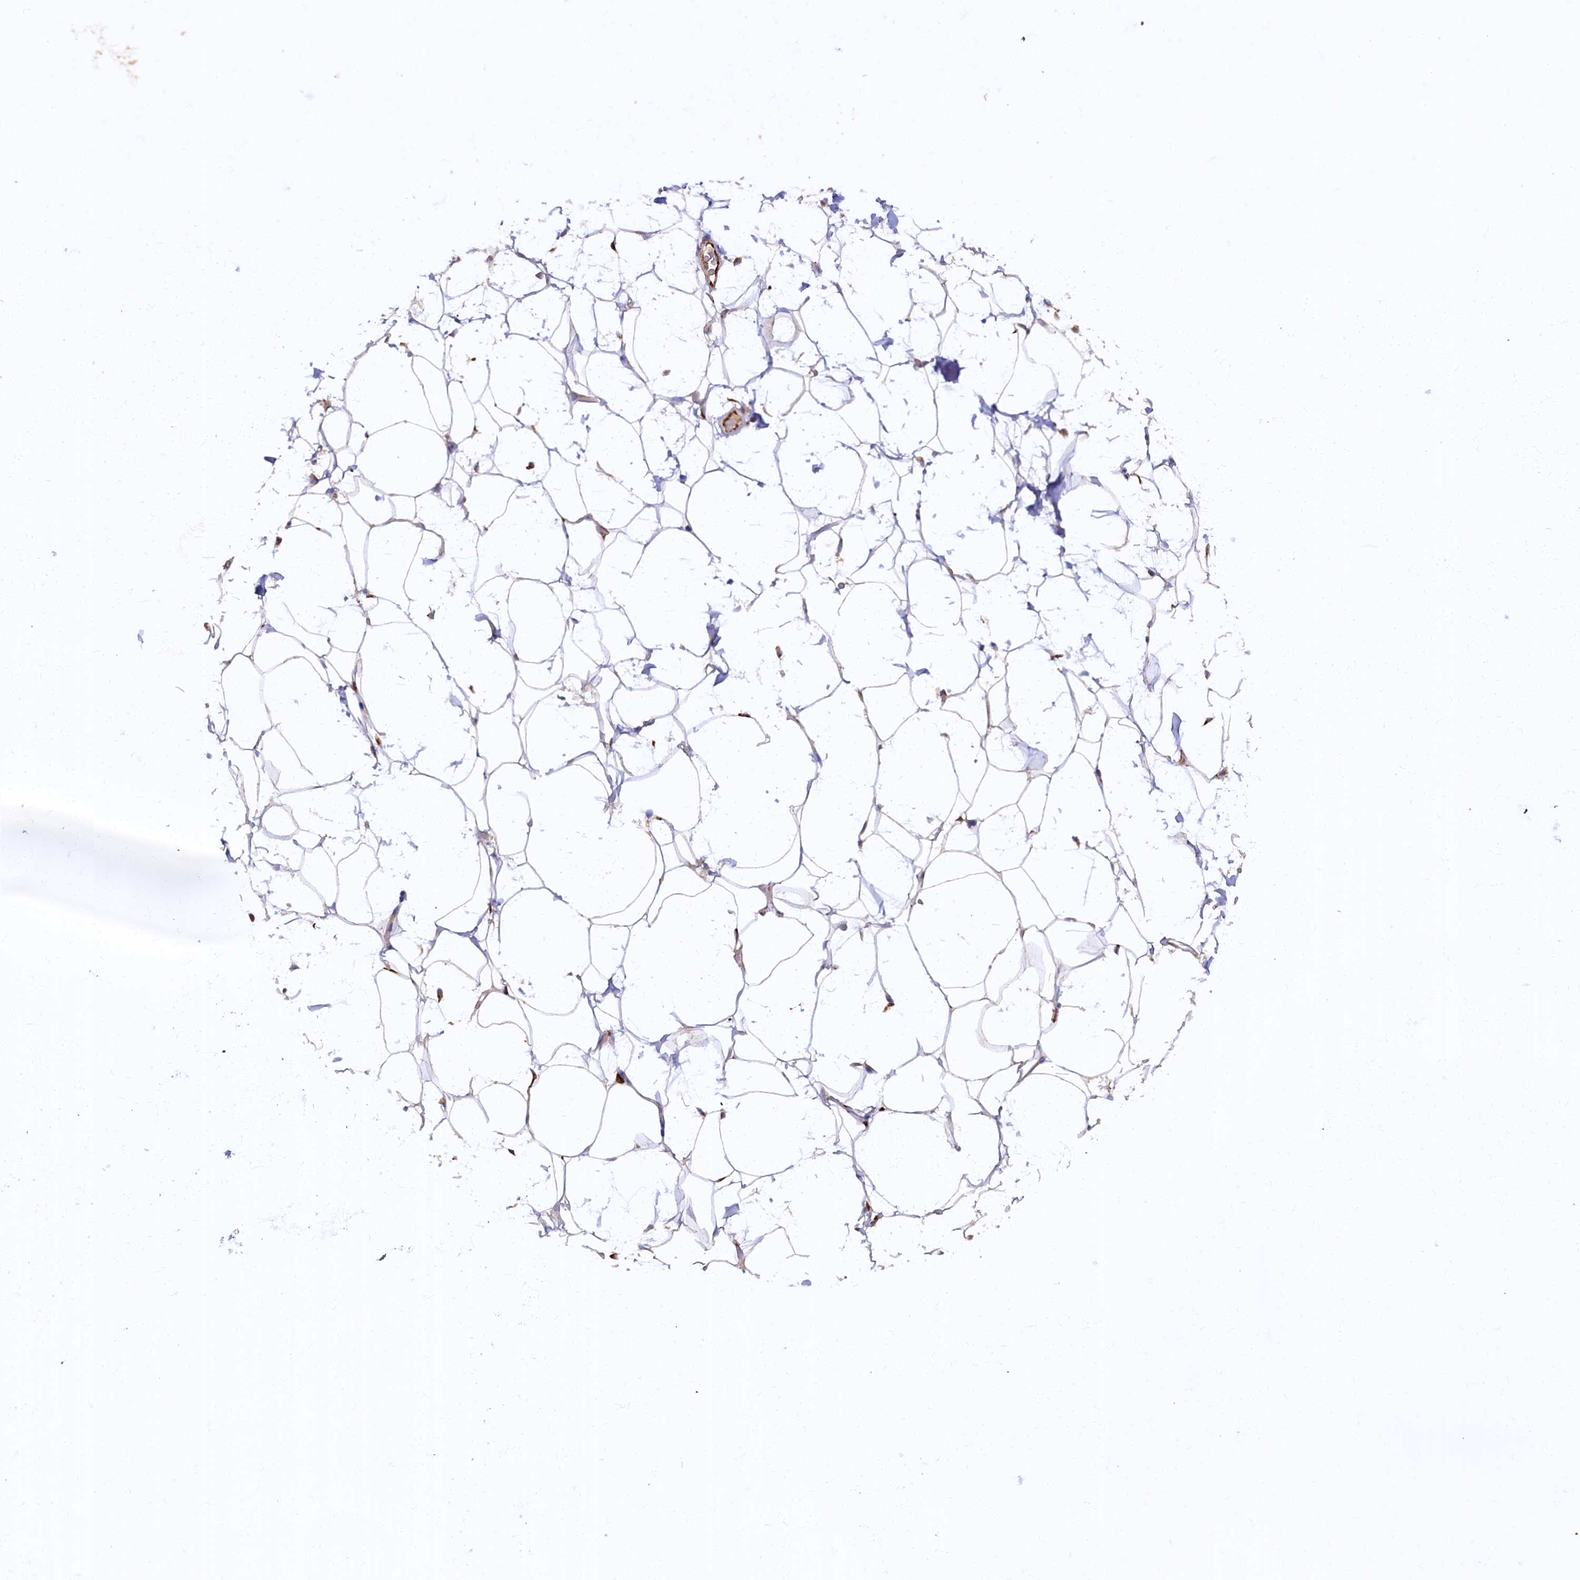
{"staining": {"intensity": "negative", "quantity": "none", "location": "none"}, "tissue": "adipose tissue", "cell_type": "Adipocytes", "image_type": "normal", "snomed": [{"axis": "morphology", "description": "Normal tissue, NOS"}, {"axis": "topography", "description": "Breast"}], "caption": "Adipocytes are negative for brown protein staining in normal adipose tissue. (DAB IHC with hematoxylin counter stain).", "gene": "ARL11", "patient": {"sex": "female", "age": 26}}